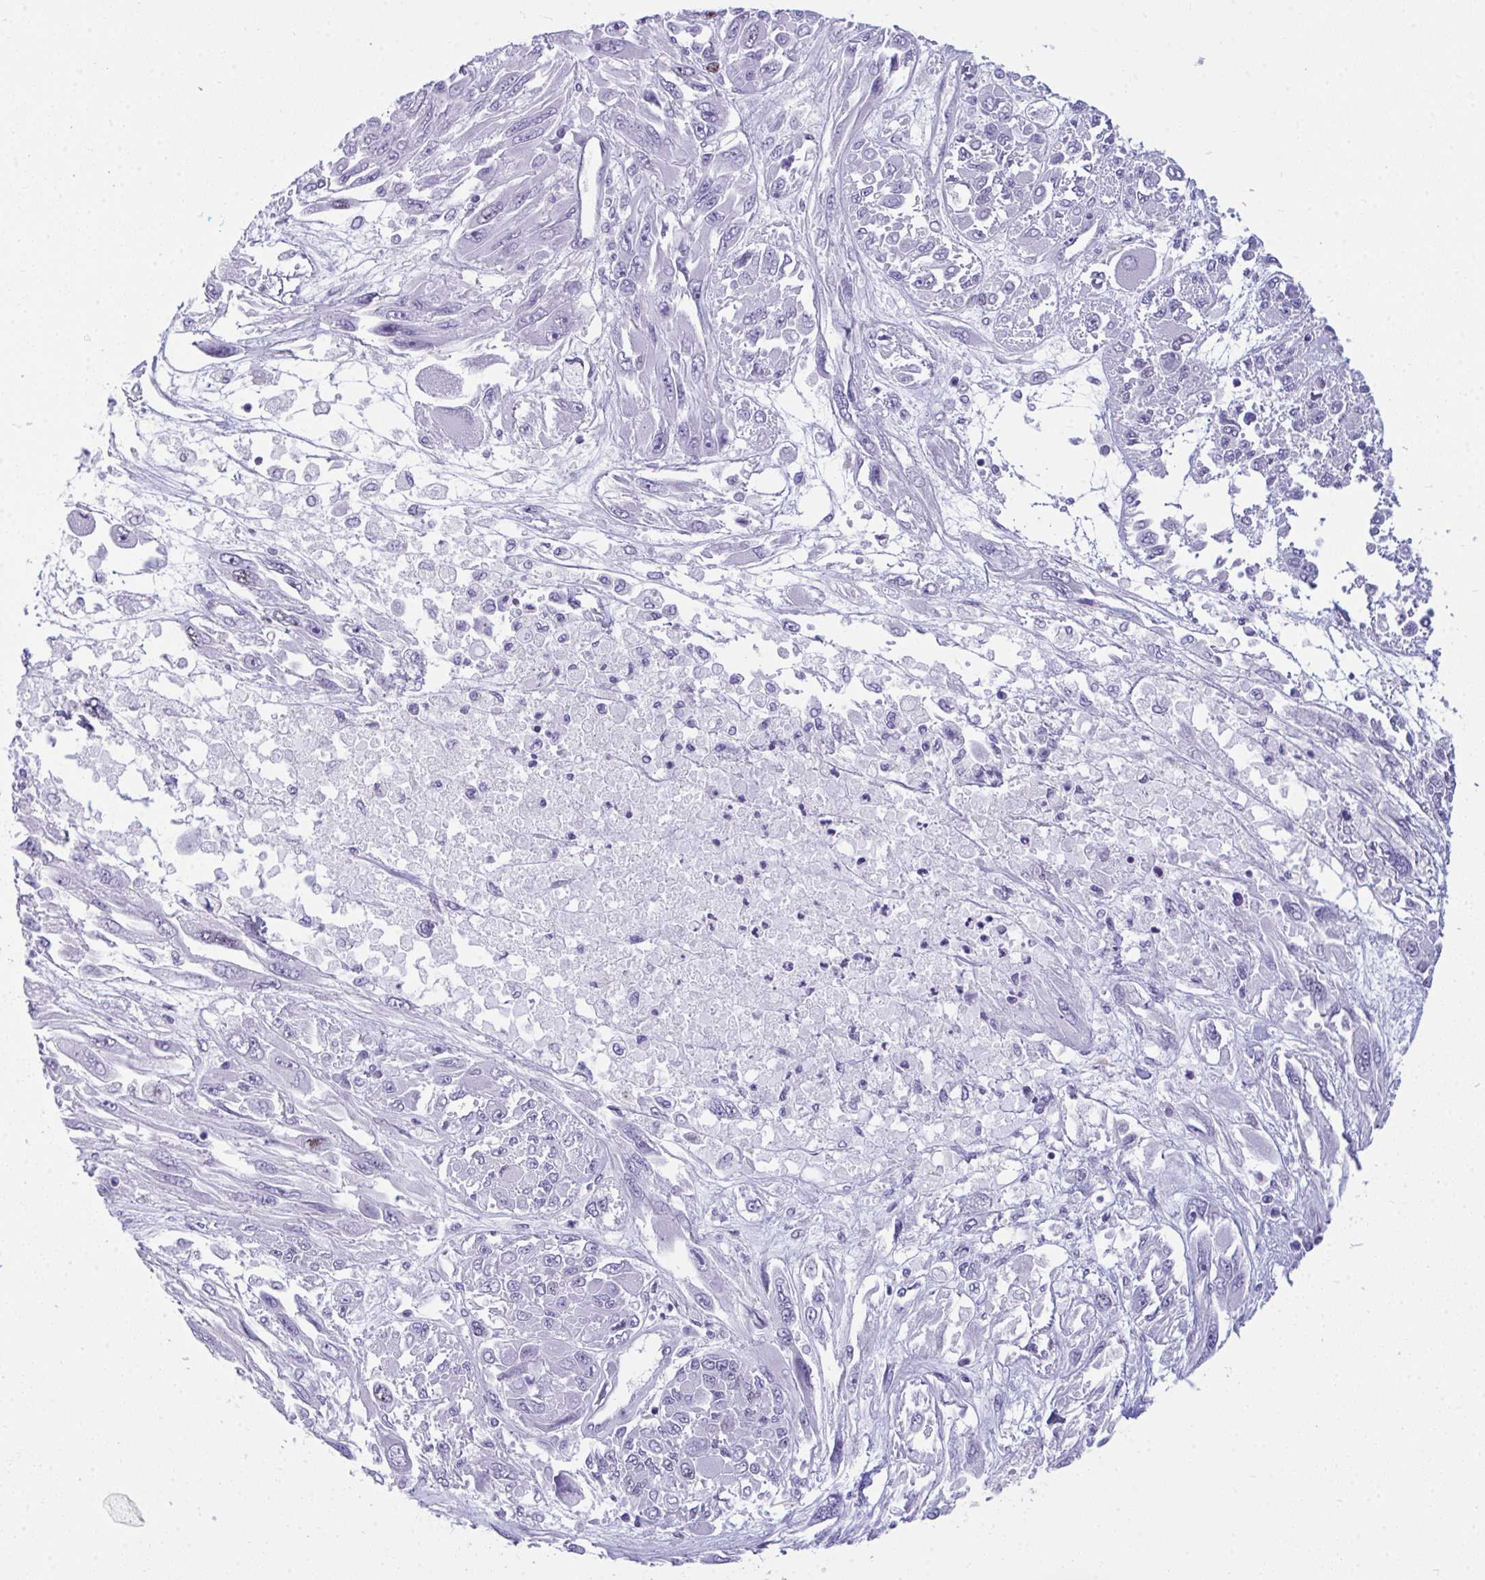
{"staining": {"intensity": "negative", "quantity": "none", "location": "none"}, "tissue": "melanoma", "cell_type": "Tumor cells", "image_type": "cancer", "snomed": [{"axis": "morphology", "description": "Malignant melanoma, NOS"}, {"axis": "topography", "description": "Skin"}], "caption": "The immunohistochemistry micrograph has no significant staining in tumor cells of malignant melanoma tissue.", "gene": "SUZ12", "patient": {"sex": "female", "age": 91}}